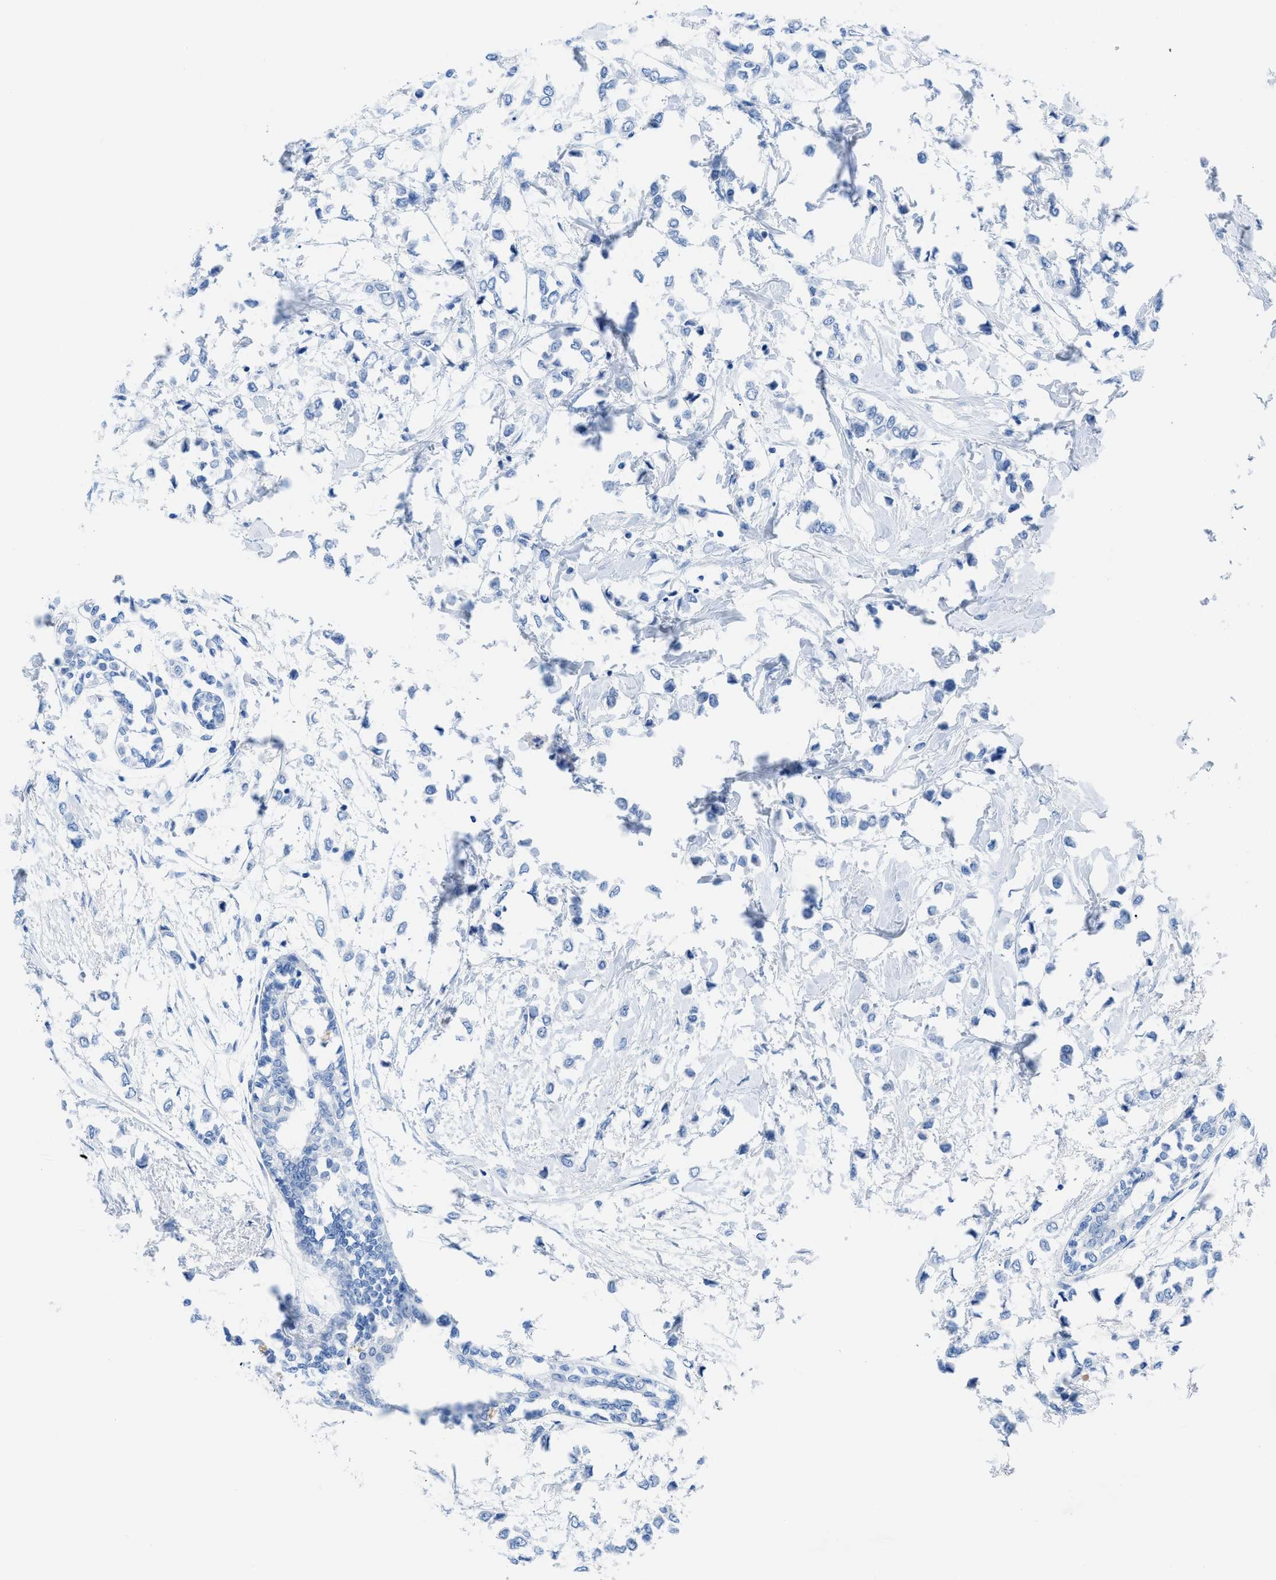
{"staining": {"intensity": "negative", "quantity": "none", "location": "none"}, "tissue": "breast cancer", "cell_type": "Tumor cells", "image_type": "cancer", "snomed": [{"axis": "morphology", "description": "Lobular carcinoma"}, {"axis": "topography", "description": "Breast"}], "caption": "This is an IHC image of human lobular carcinoma (breast). There is no staining in tumor cells.", "gene": "TCL1A", "patient": {"sex": "female", "age": 51}}